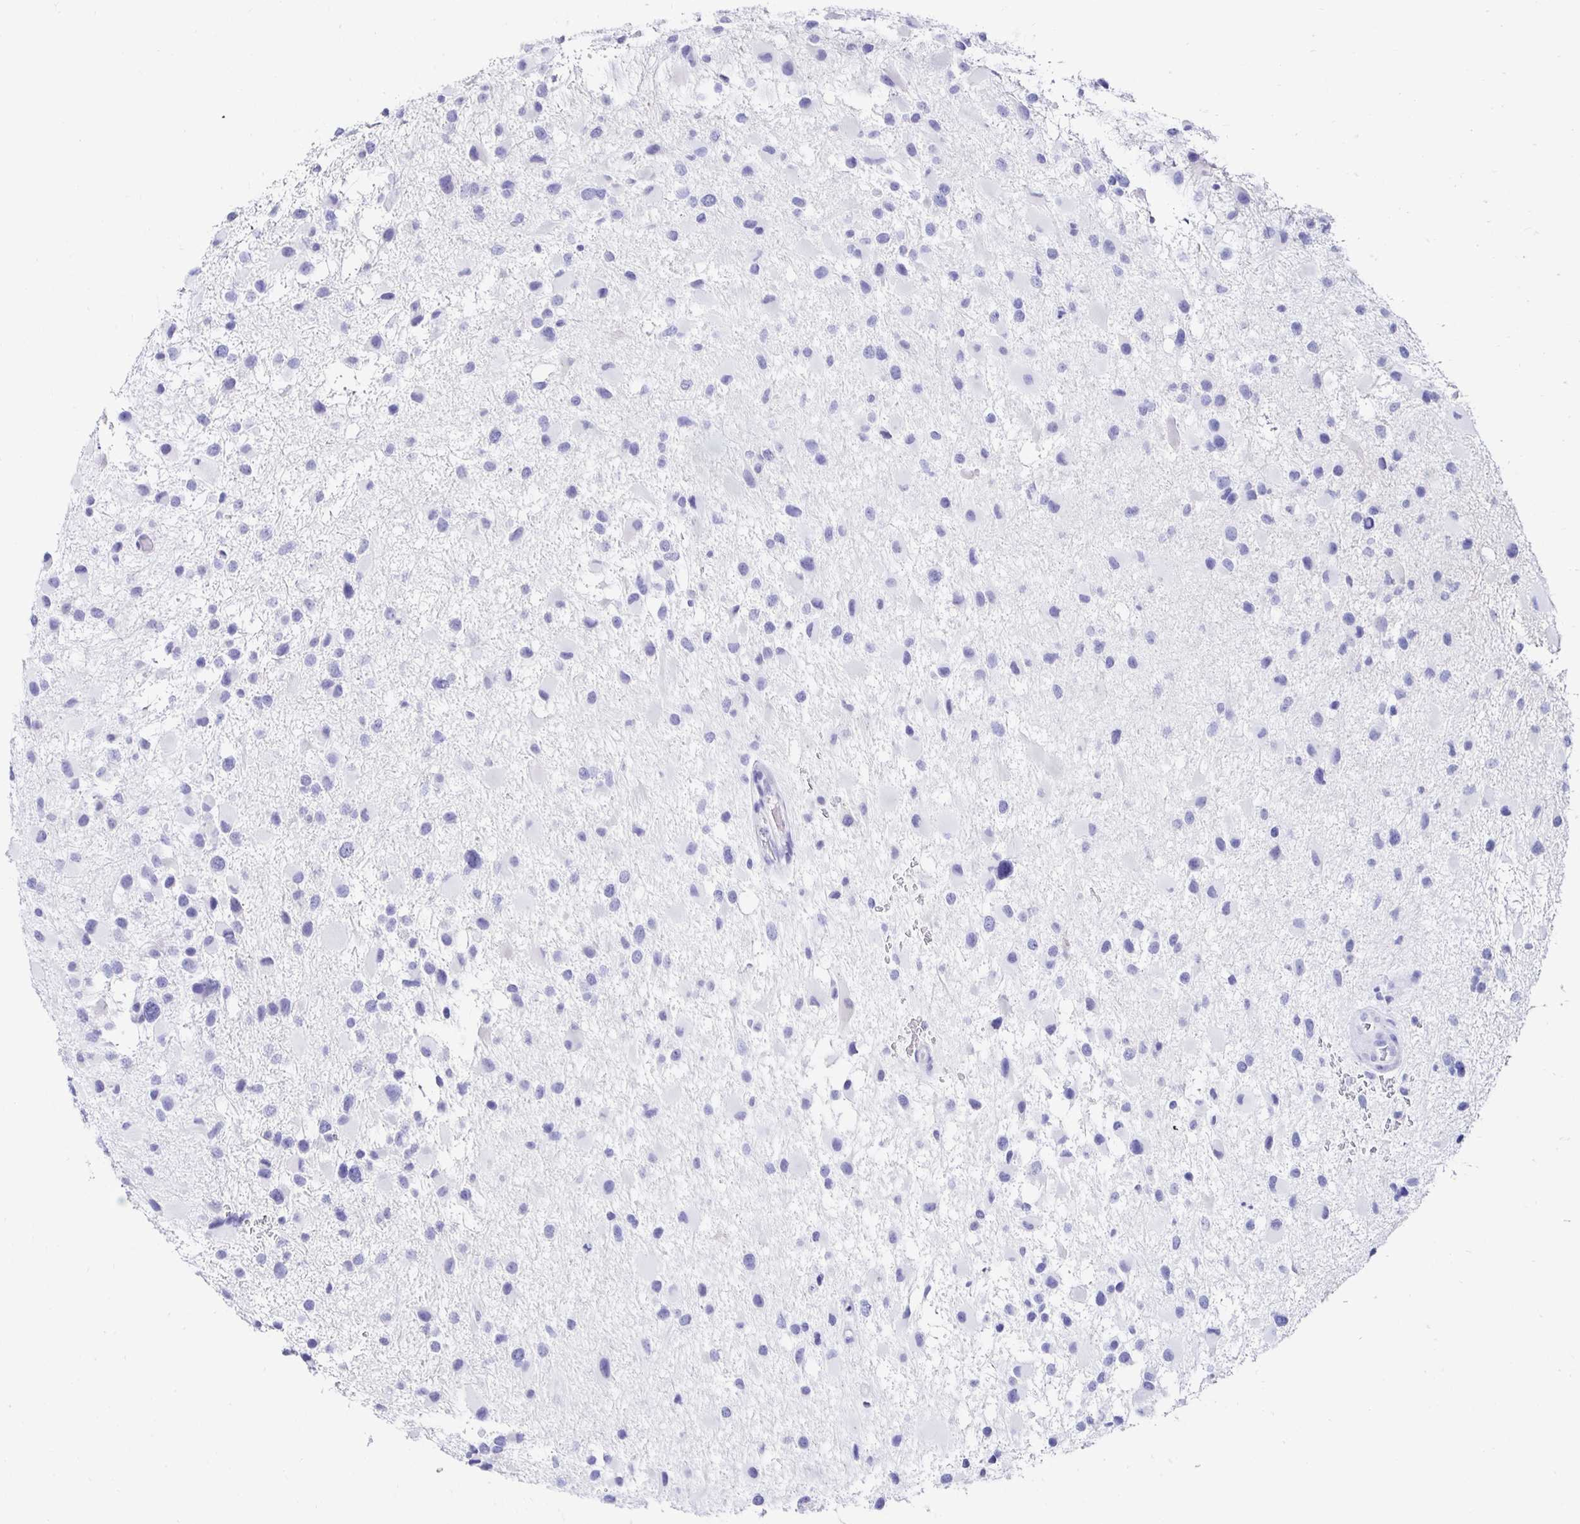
{"staining": {"intensity": "negative", "quantity": "none", "location": "none"}, "tissue": "glioma", "cell_type": "Tumor cells", "image_type": "cancer", "snomed": [{"axis": "morphology", "description": "Glioma, malignant, High grade"}, {"axis": "topography", "description": "Brain"}], "caption": "A high-resolution micrograph shows immunohistochemistry (IHC) staining of glioma, which displays no significant expression in tumor cells.", "gene": "CA9", "patient": {"sex": "female", "age": 40}}